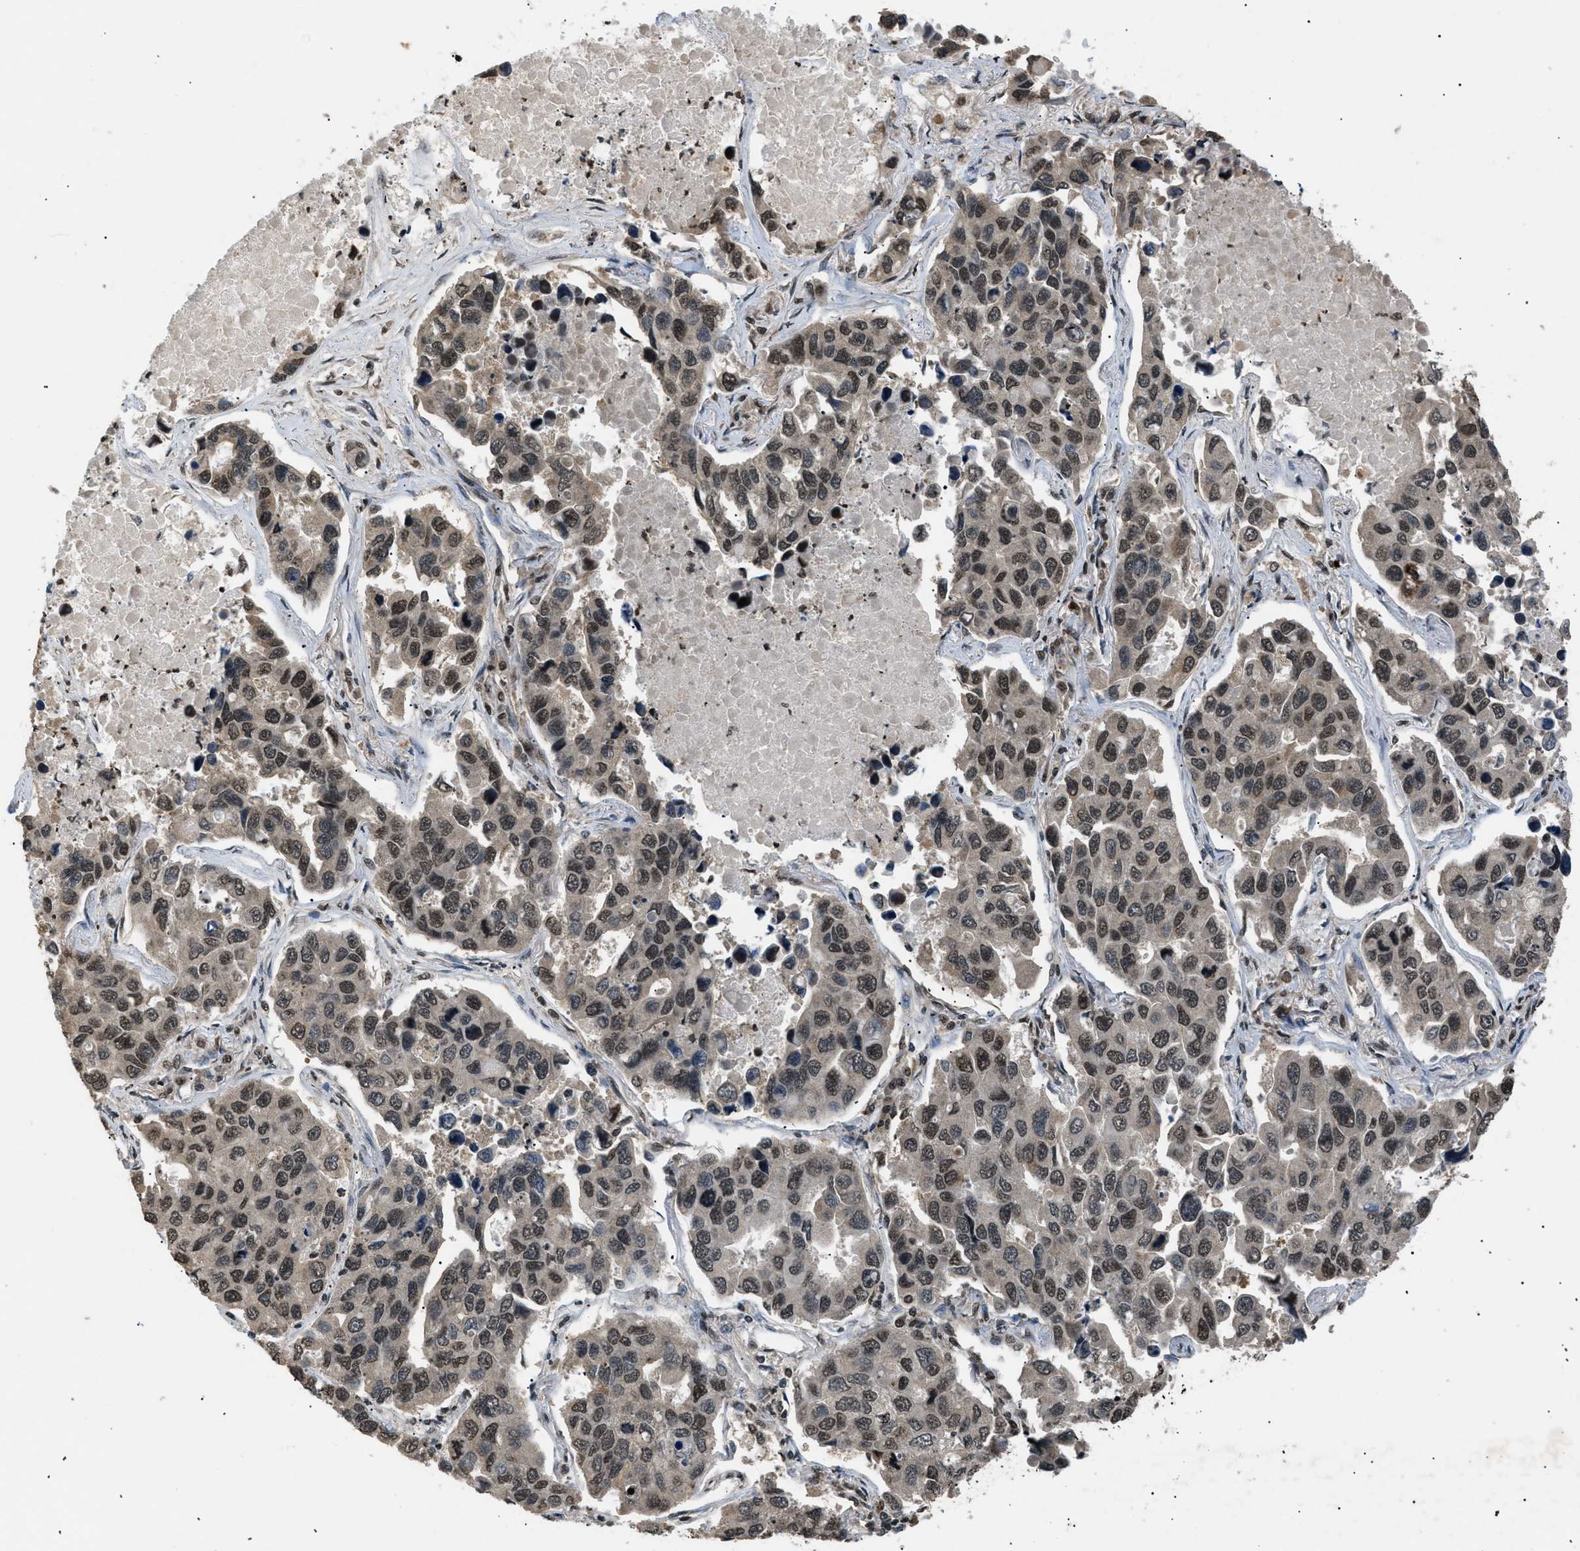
{"staining": {"intensity": "moderate", "quantity": ">75%", "location": "nuclear"}, "tissue": "lung cancer", "cell_type": "Tumor cells", "image_type": "cancer", "snomed": [{"axis": "morphology", "description": "Adenocarcinoma, NOS"}, {"axis": "topography", "description": "Lung"}], "caption": "The photomicrograph shows staining of lung cancer (adenocarcinoma), revealing moderate nuclear protein staining (brown color) within tumor cells. The protein is stained brown, and the nuclei are stained in blue (DAB IHC with brightfield microscopy, high magnification).", "gene": "RBM5", "patient": {"sex": "male", "age": 64}}